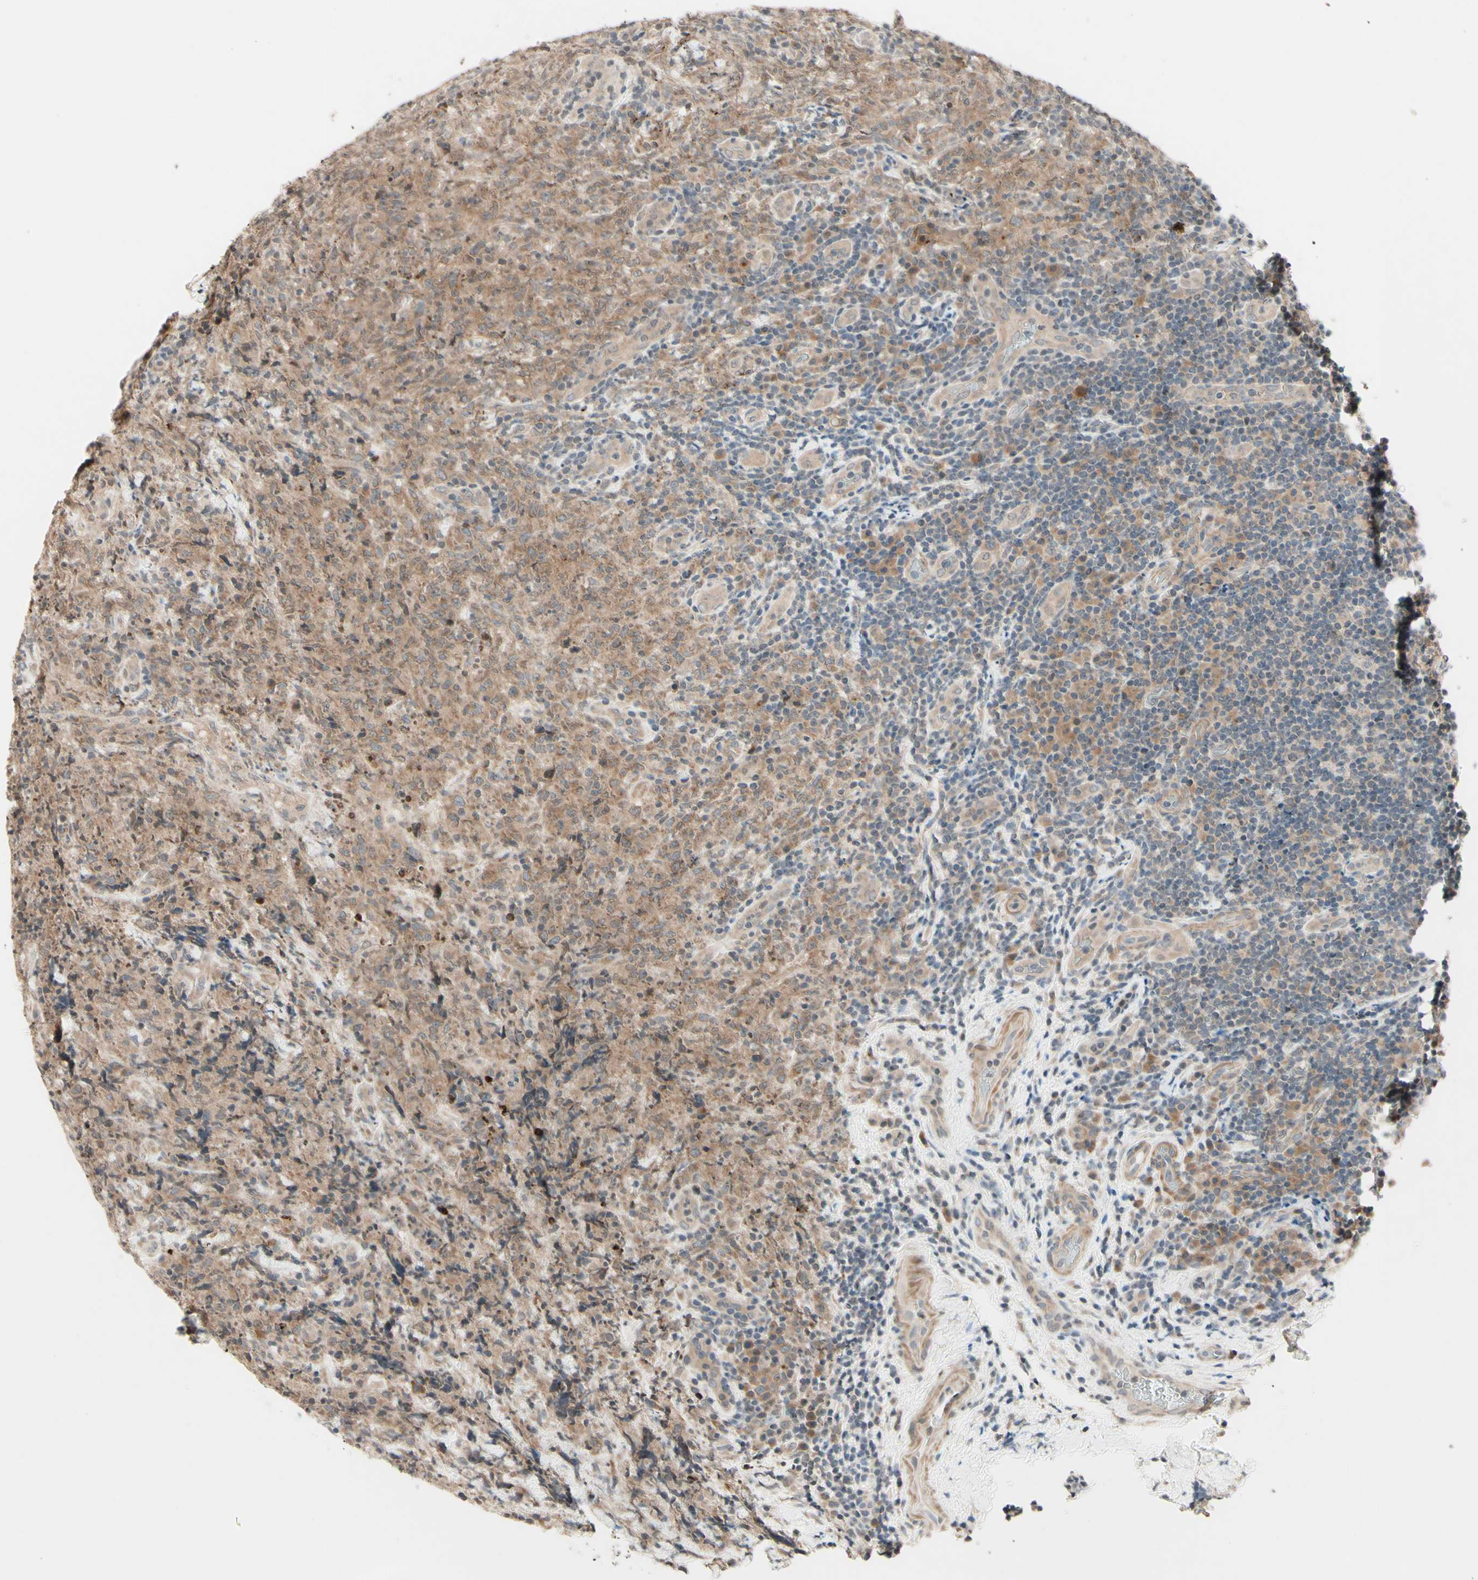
{"staining": {"intensity": "negative", "quantity": "none", "location": "none"}, "tissue": "lymphoma", "cell_type": "Tumor cells", "image_type": "cancer", "snomed": [{"axis": "morphology", "description": "Malignant lymphoma, non-Hodgkin's type, High grade"}, {"axis": "topography", "description": "Tonsil"}], "caption": "Human high-grade malignant lymphoma, non-Hodgkin's type stained for a protein using IHC displays no staining in tumor cells.", "gene": "ZW10", "patient": {"sex": "female", "age": 36}}